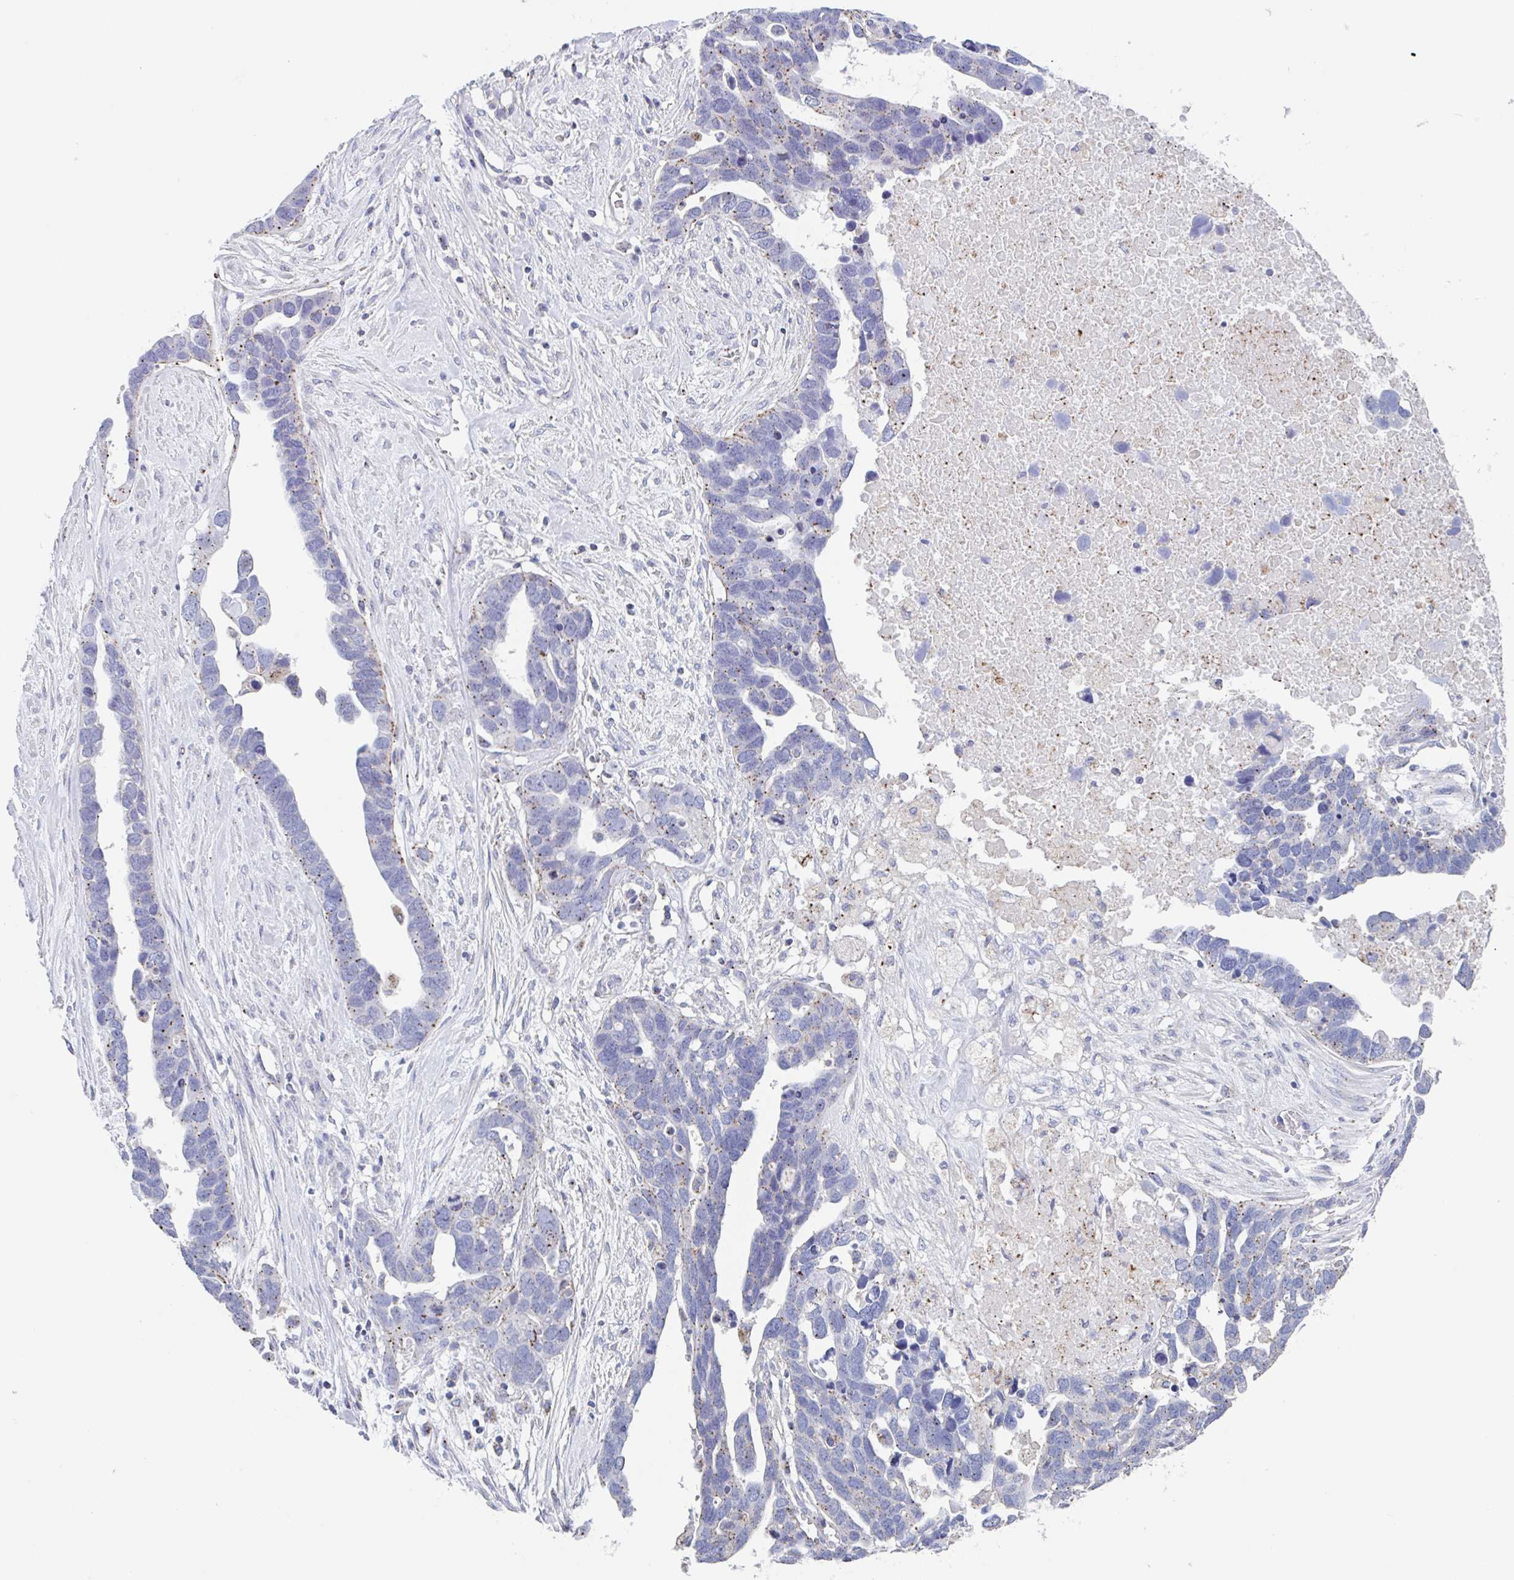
{"staining": {"intensity": "weak", "quantity": "25%-75%", "location": "cytoplasmic/membranous"}, "tissue": "ovarian cancer", "cell_type": "Tumor cells", "image_type": "cancer", "snomed": [{"axis": "morphology", "description": "Cystadenocarcinoma, serous, NOS"}, {"axis": "topography", "description": "Ovary"}], "caption": "Ovarian cancer (serous cystadenocarcinoma) tissue exhibits weak cytoplasmic/membranous expression in about 25%-75% of tumor cells, visualized by immunohistochemistry.", "gene": "CHMP5", "patient": {"sex": "female", "age": 54}}